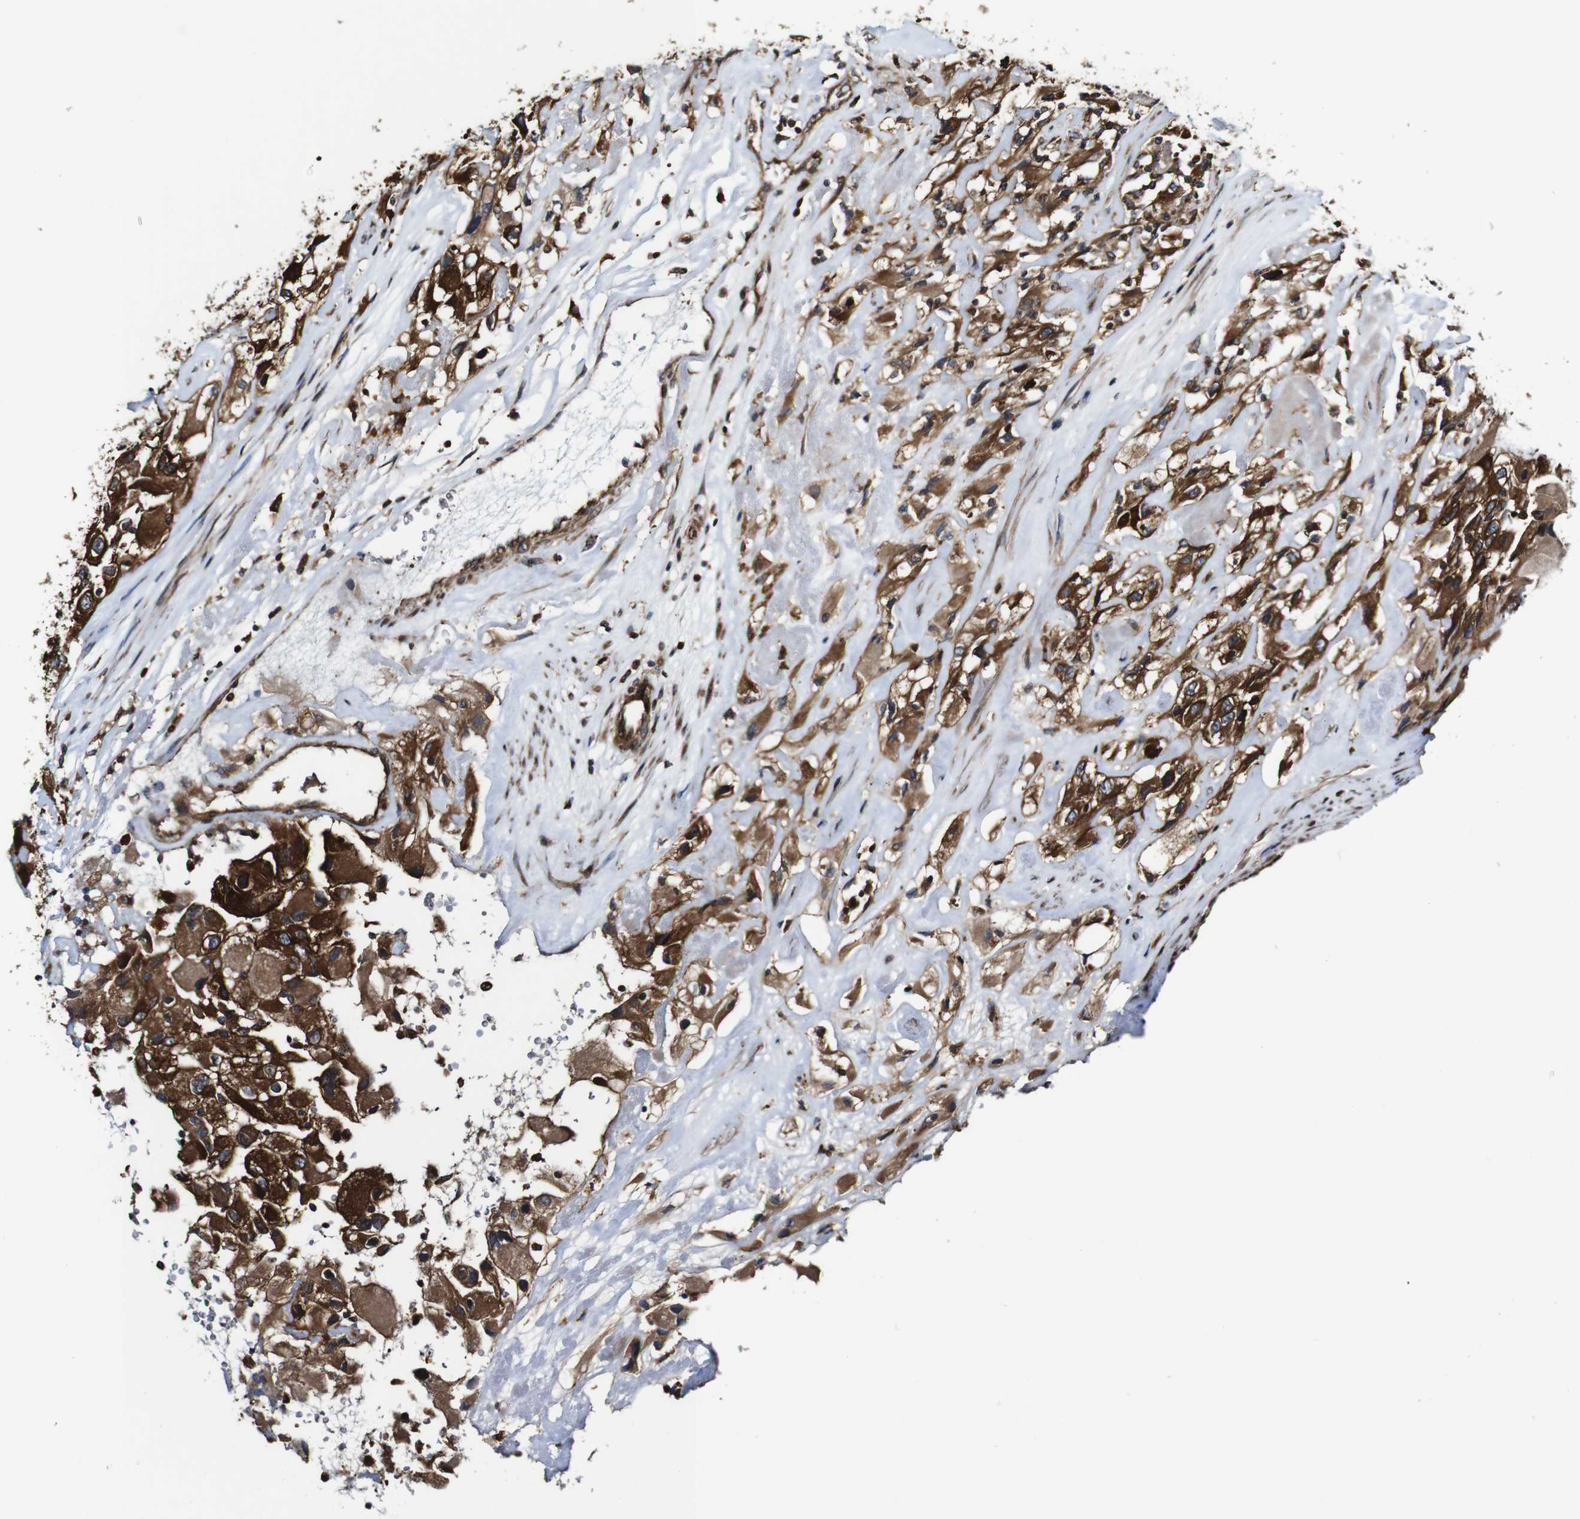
{"staining": {"intensity": "strong", "quantity": ">75%", "location": "cytoplasmic/membranous"}, "tissue": "renal cancer", "cell_type": "Tumor cells", "image_type": "cancer", "snomed": [{"axis": "morphology", "description": "Adenocarcinoma, NOS"}, {"axis": "topography", "description": "Kidney"}], "caption": "Immunohistochemistry (IHC) staining of renal adenocarcinoma, which exhibits high levels of strong cytoplasmic/membranous expression in approximately >75% of tumor cells indicating strong cytoplasmic/membranous protein positivity. The staining was performed using DAB (3,3'-diaminobenzidine) (brown) for protein detection and nuclei were counterstained in hematoxylin (blue).", "gene": "TNIK", "patient": {"sex": "female", "age": 52}}